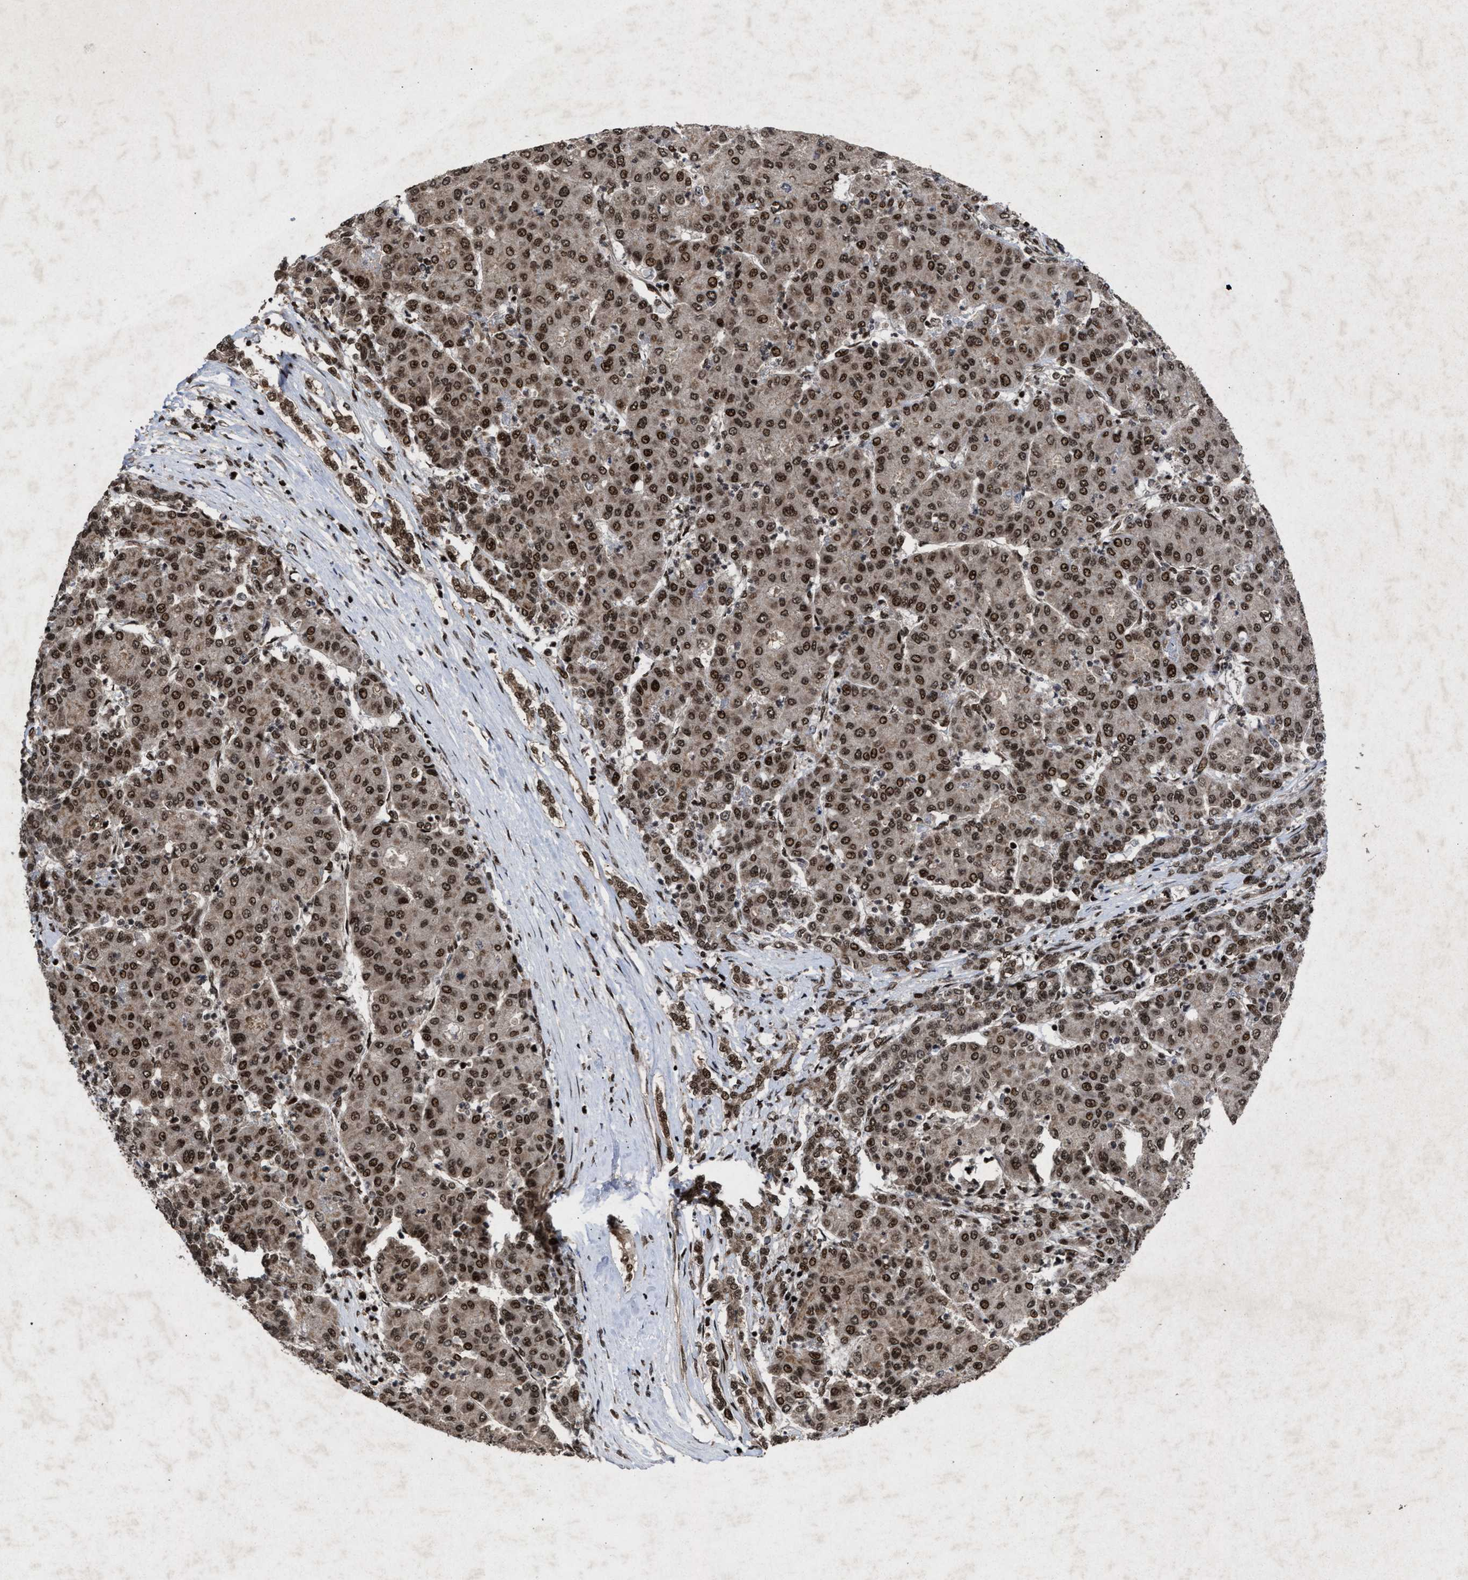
{"staining": {"intensity": "strong", "quantity": ">75%", "location": "nuclear"}, "tissue": "liver cancer", "cell_type": "Tumor cells", "image_type": "cancer", "snomed": [{"axis": "morphology", "description": "Carcinoma, Hepatocellular, NOS"}, {"axis": "topography", "description": "Liver"}], "caption": "Protein expression analysis of human liver cancer (hepatocellular carcinoma) reveals strong nuclear staining in about >75% of tumor cells.", "gene": "WIZ", "patient": {"sex": "male", "age": 65}}